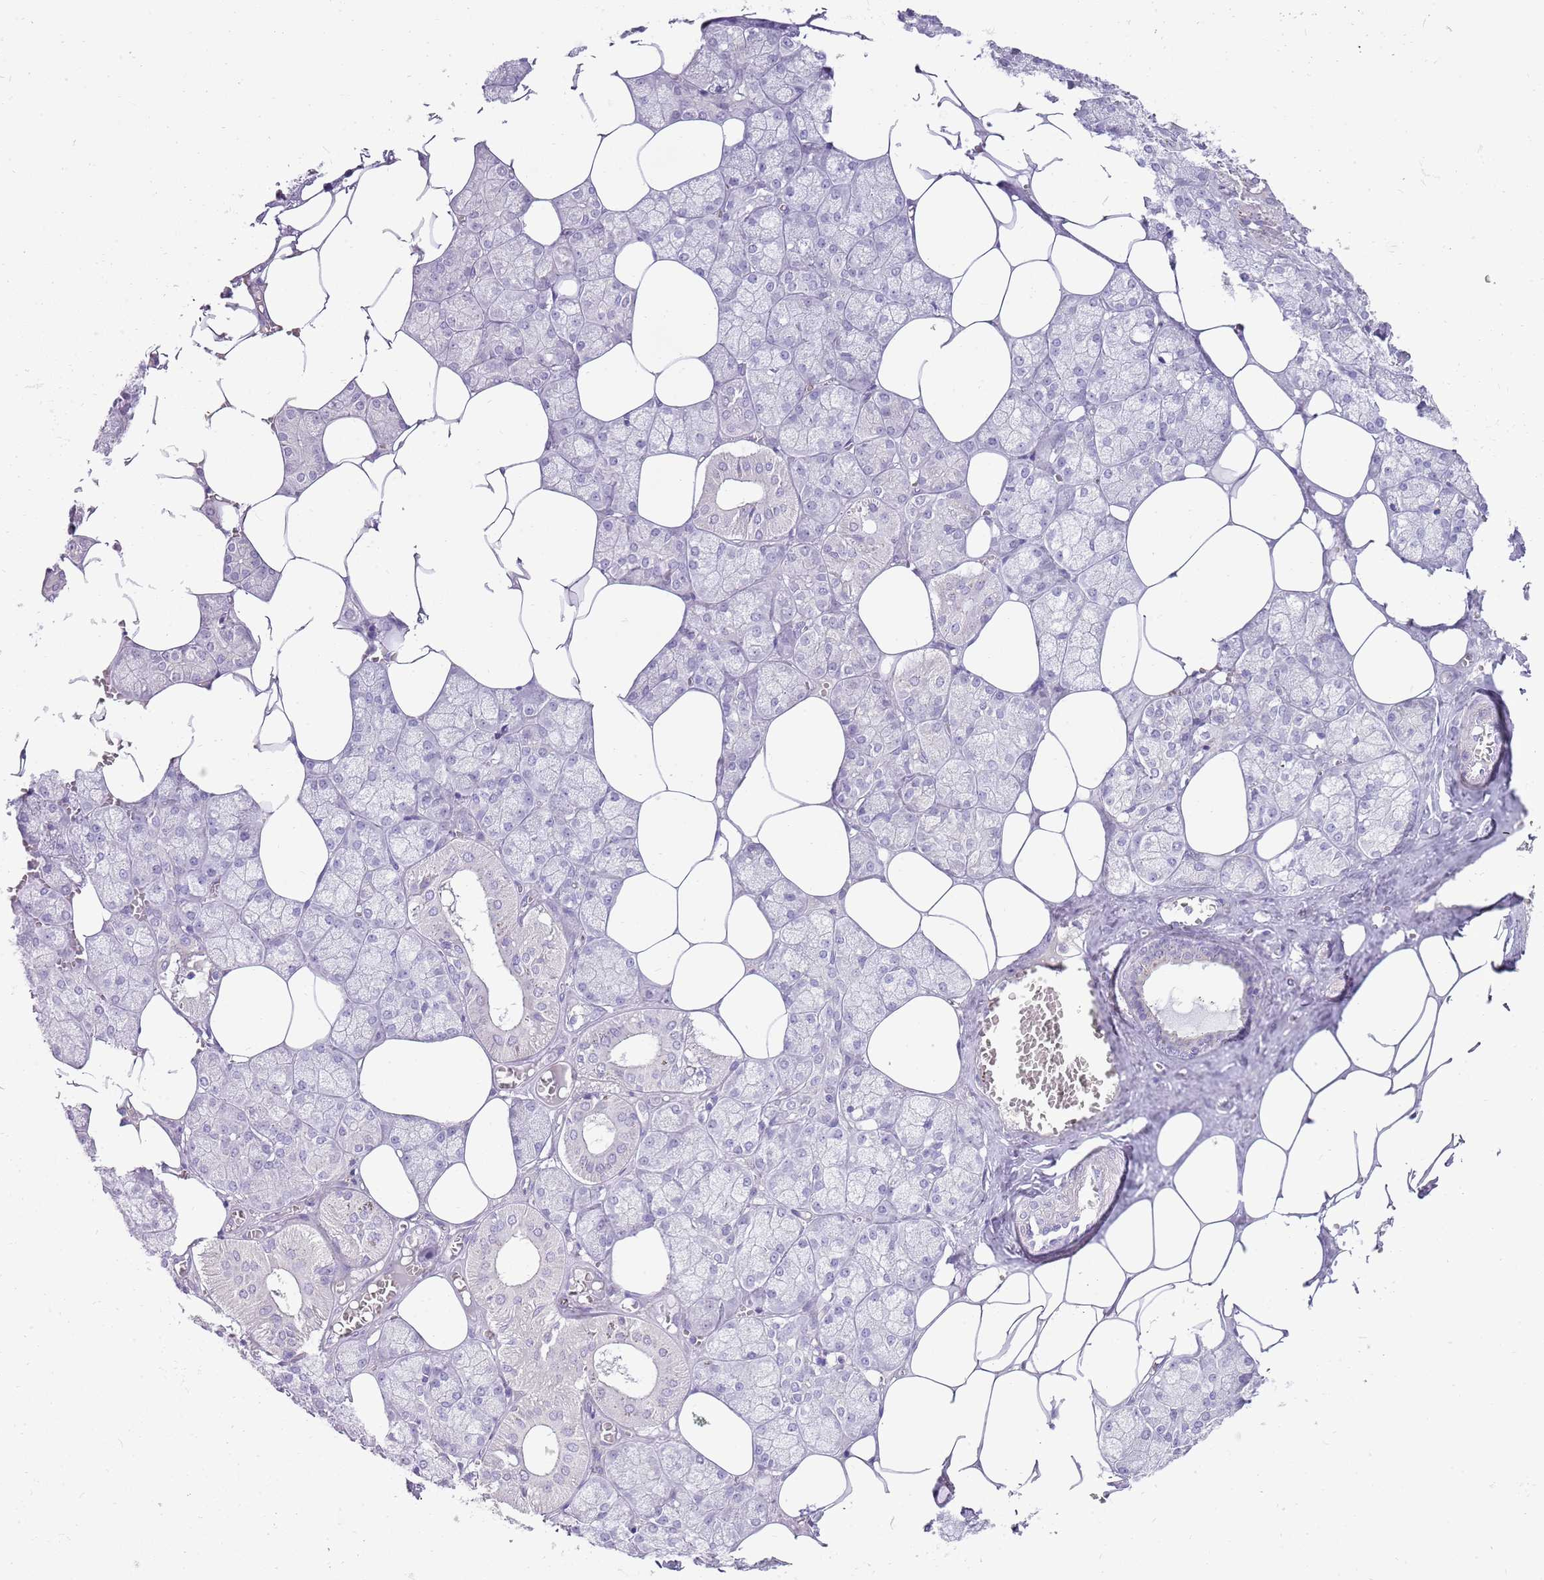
{"staining": {"intensity": "negative", "quantity": "none", "location": "none"}, "tissue": "salivary gland", "cell_type": "Glandular cells", "image_type": "normal", "snomed": [{"axis": "morphology", "description": "Normal tissue, NOS"}, {"axis": "topography", "description": "Salivary gland"}], "caption": "Protein analysis of unremarkable salivary gland exhibits no significant expression in glandular cells. (DAB IHC with hematoxylin counter stain).", "gene": "DIPK1C", "patient": {"sex": "male", "age": 62}}